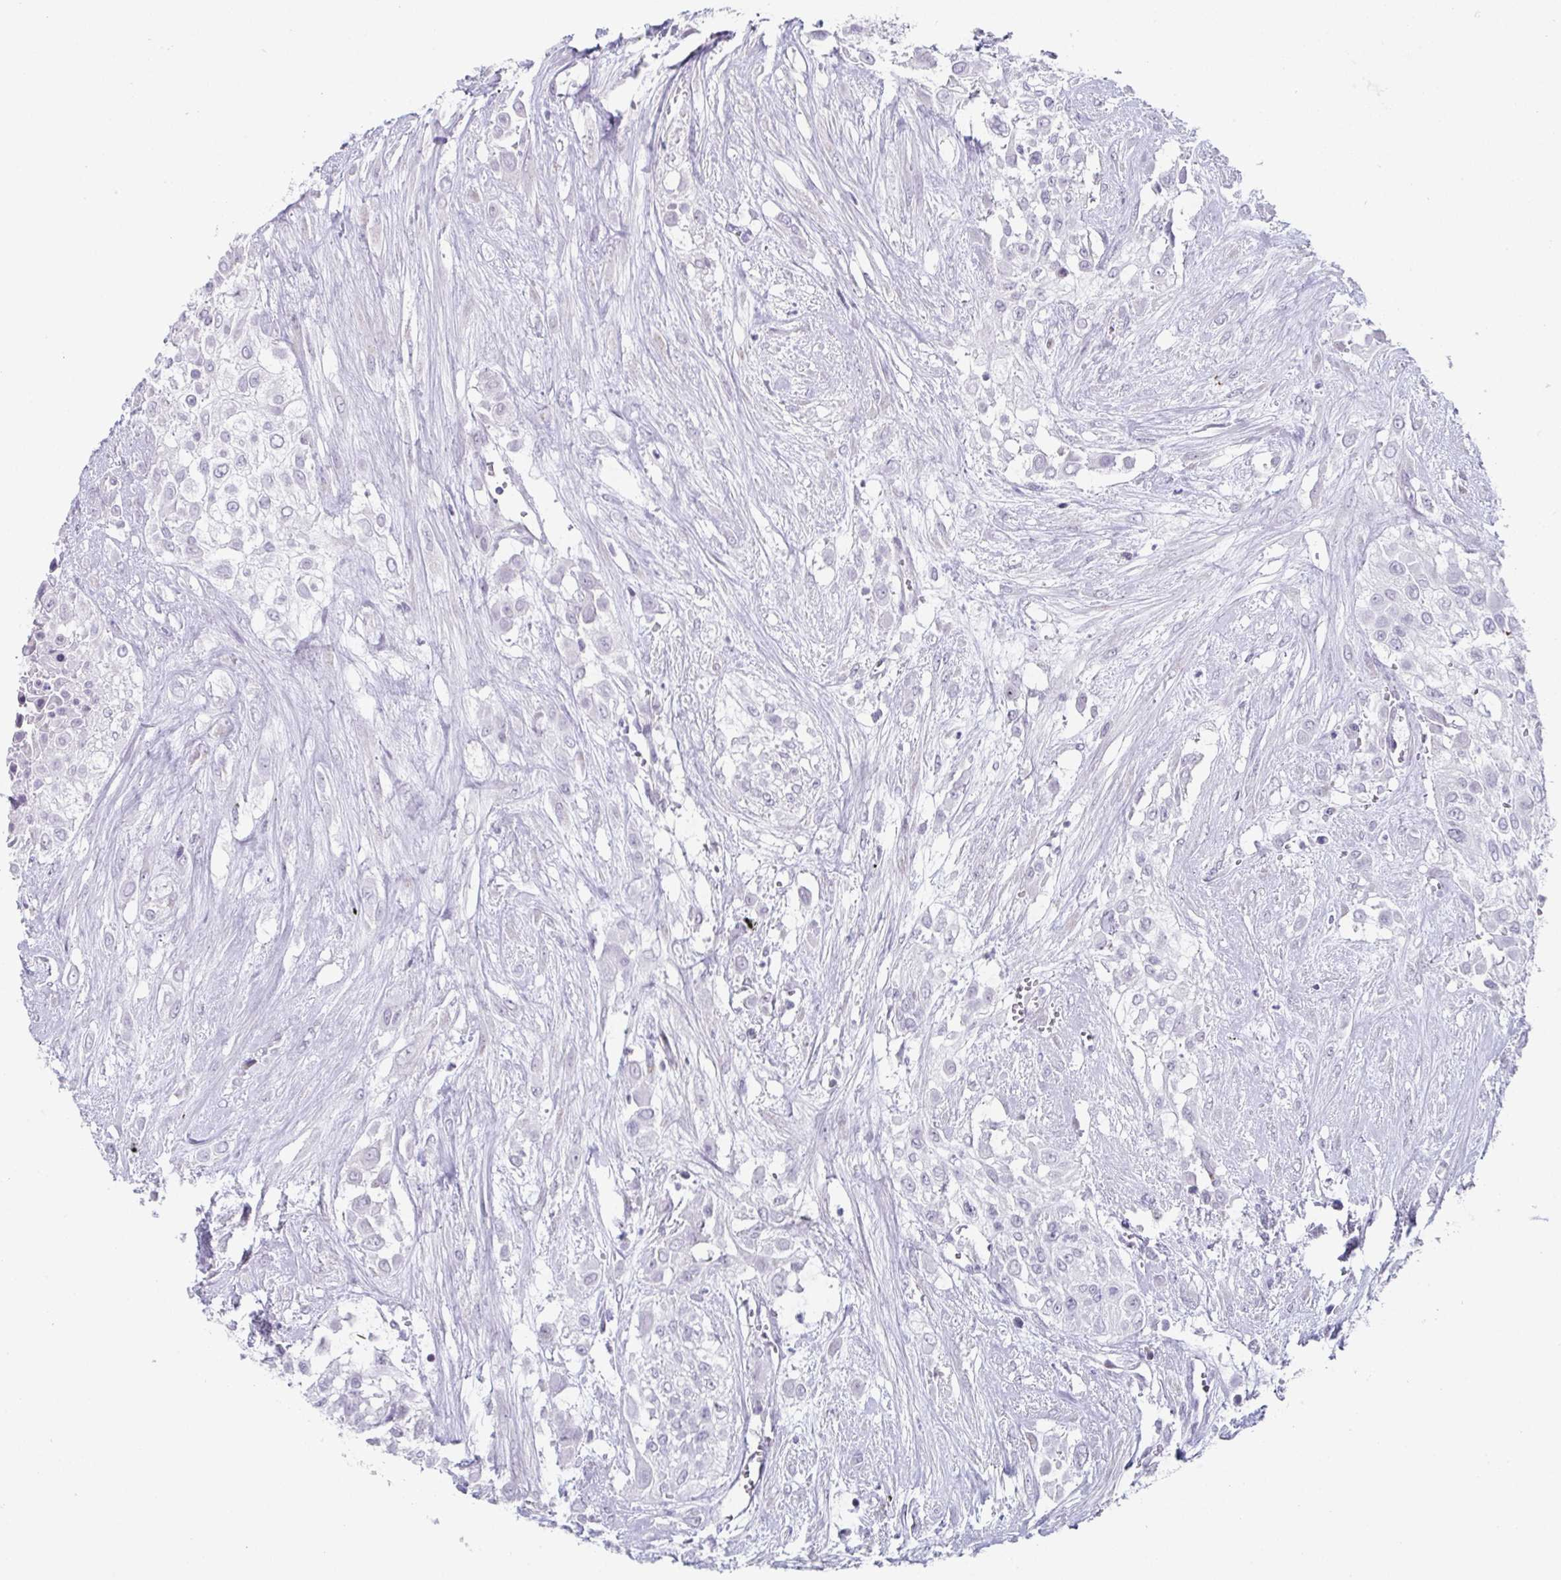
{"staining": {"intensity": "negative", "quantity": "none", "location": "none"}, "tissue": "urothelial cancer", "cell_type": "Tumor cells", "image_type": "cancer", "snomed": [{"axis": "morphology", "description": "Urothelial carcinoma, High grade"}, {"axis": "topography", "description": "Urinary bladder"}], "caption": "Tumor cells show no significant protein staining in urothelial cancer.", "gene": "VSIG10L", "patient": {"sex": "male", "age": 57}}